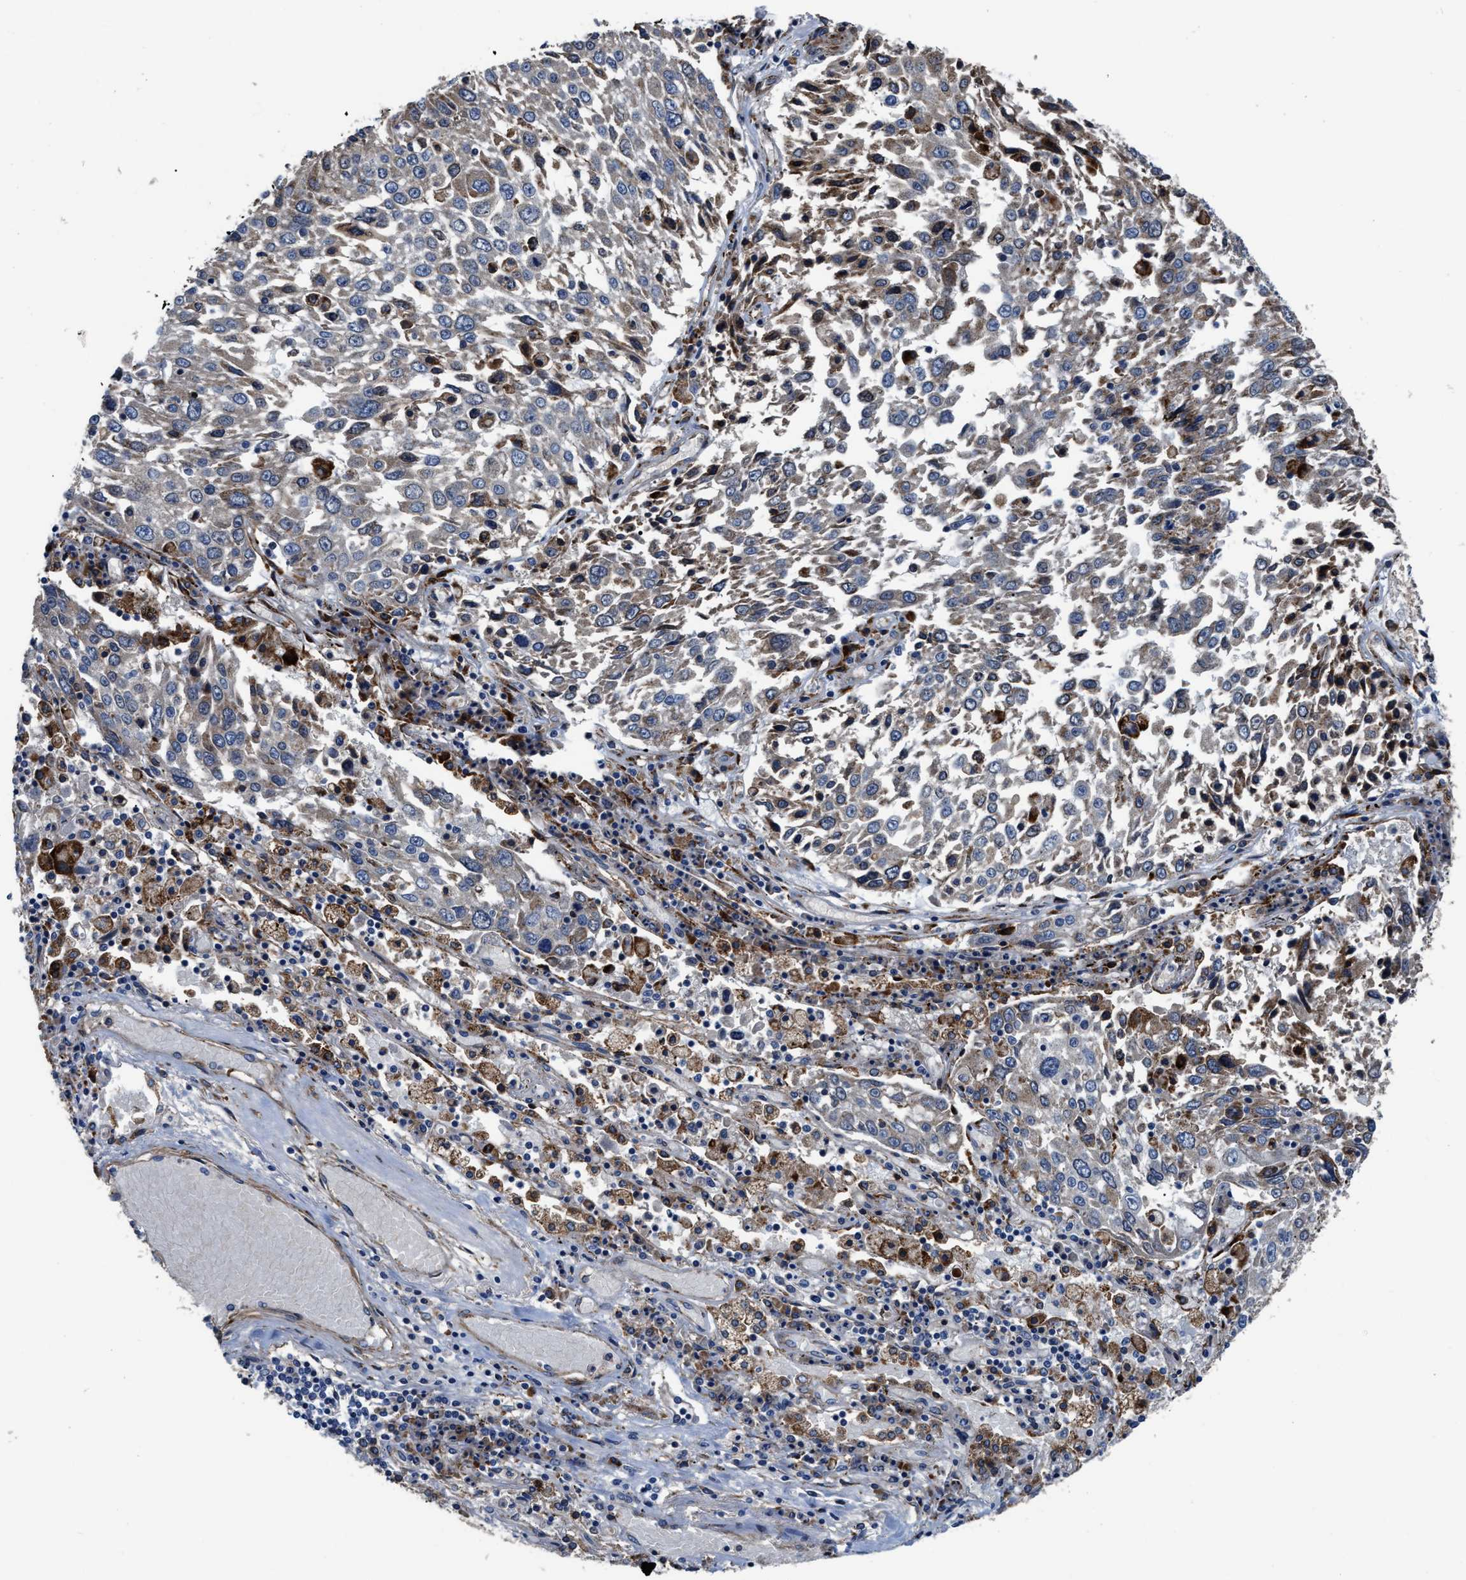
{"staining": {"intensity": "weak", "quantity": "<25%", "location": "cytoplasmic/membranous"}, "tissue": "lung cancer", "cell_type": "Tumor cells", "image_type": "cancer", "snomed": [{"axis": "morphology", "description": "Squamous cell carcinoma, NOS"}, {"axis": "topography", "description": "Lung"}], "caption": "This is an immunohistochemistry (IHC) image of squamous cell carcinoma (lung). There is no staining in tumor cells.", "gene": "SLC12A2", "patient": {"sex": "male", "age": 65}}